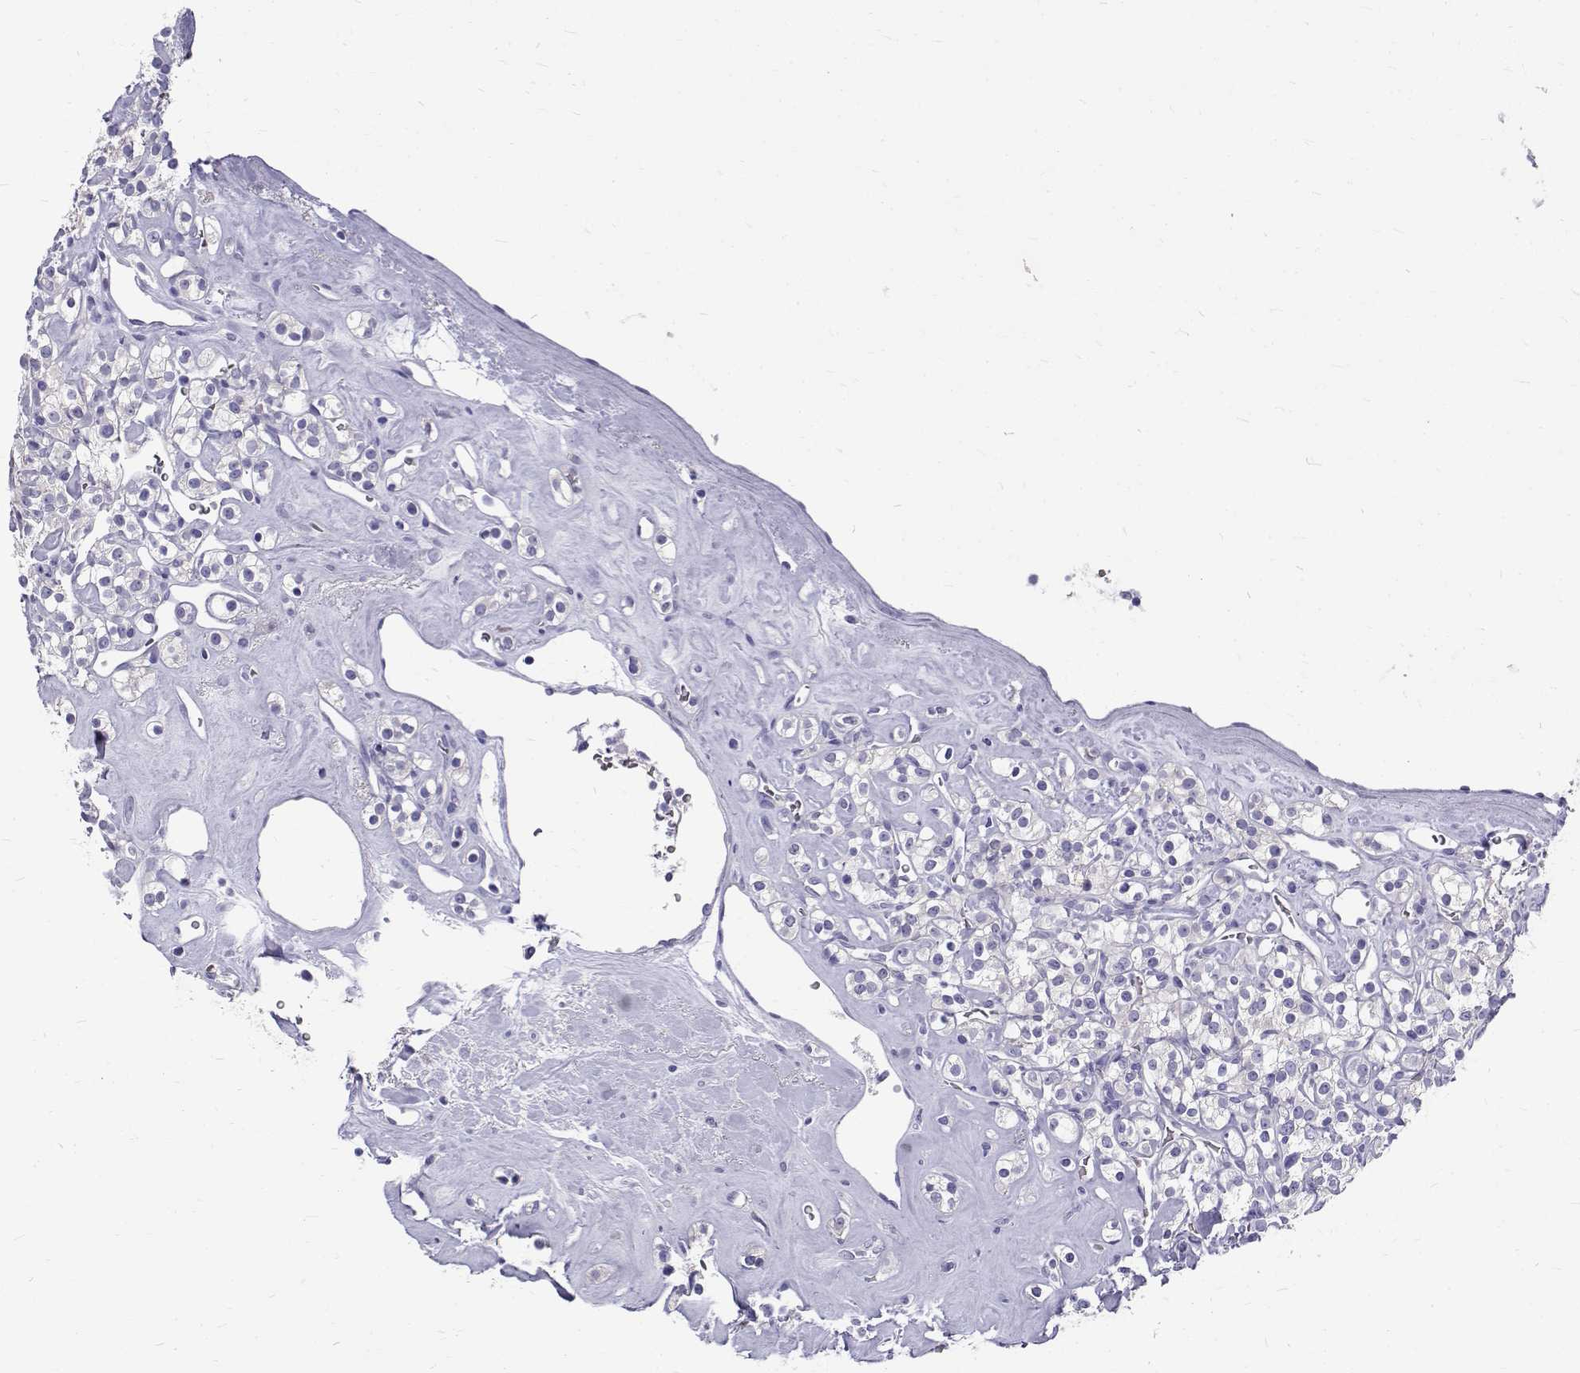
{"staining": {"intensity": "negative", "quantity": "none", "location": "none"}, "tissue": "renal cancer", "cell_type": "Tumor cells", "image_type": "cancer", "snomed": [{"axis": "morphology", "description": "Adenocarcinoma, NOS"}, {"axis": "topography", "description": "Kidney"}], "caption": "Photomicrograph shows no significant protein positivity in tumor cells of renal adenocarcinoma. Nuclei are stained in blue.", "gene": "IGSF1", "patient": {"sex": "male", "age": 77}}